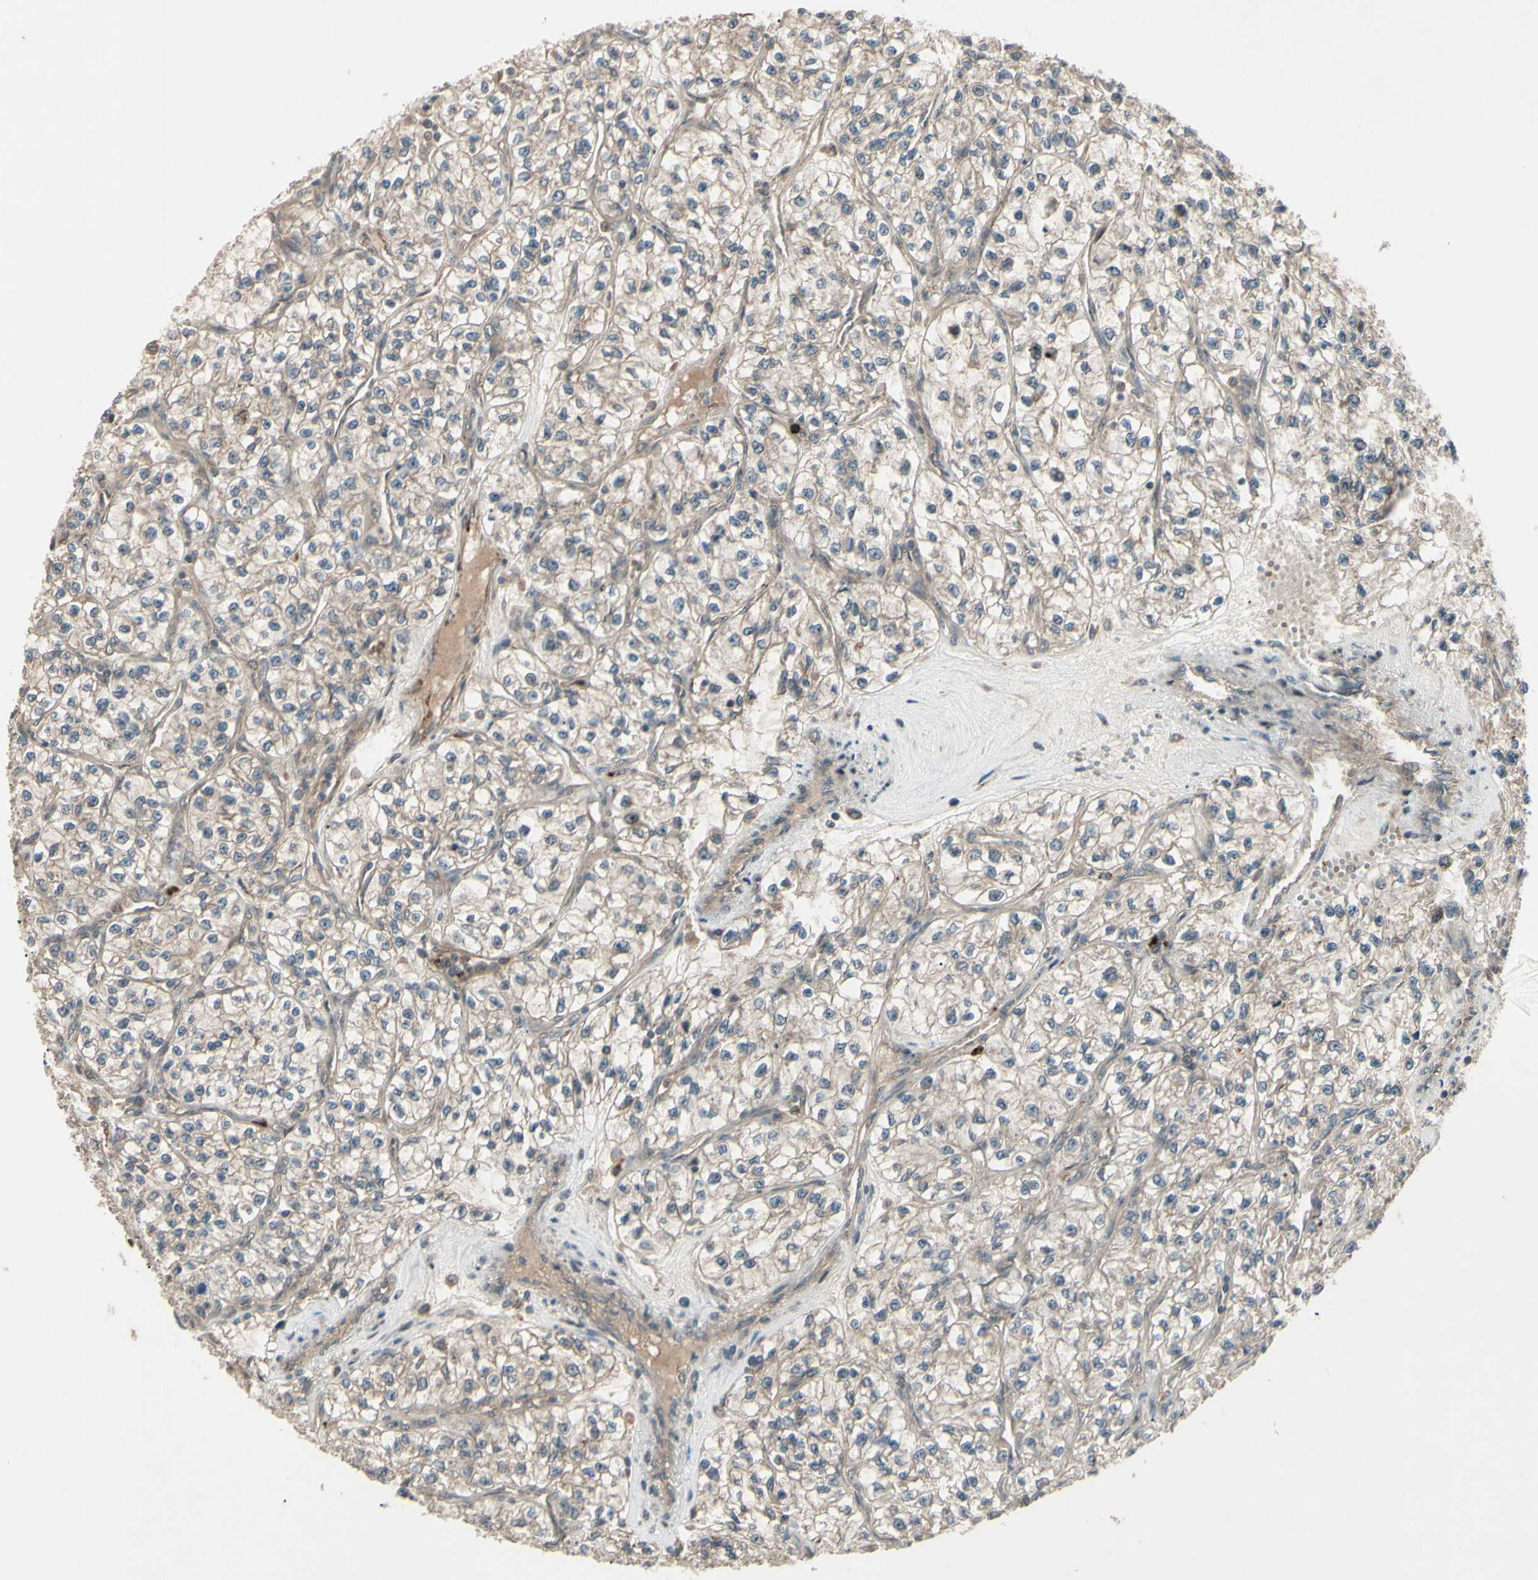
{"staining": {"intensity": "weak", "quantity": ">75%", "location": "cytoplasmic/membranous"}, "tissue": "renal cancer", "cell_type": "Tumor cells", "image_type": "cancer", "snomed": [{"axis": "morphology", "description": "Adenocarcinoma, NOS"}, {"axis": "topography", "description": "Kidney"}], "caption": "This image shows immunohistochemistry staining of human renal cancer (adenocarcinoma), with low weak cytoplasmic/membranous positivity in approximately >75% of tumor cells.", "gene": "MLF2", "patient": {"sex": "female", "age": 57}}